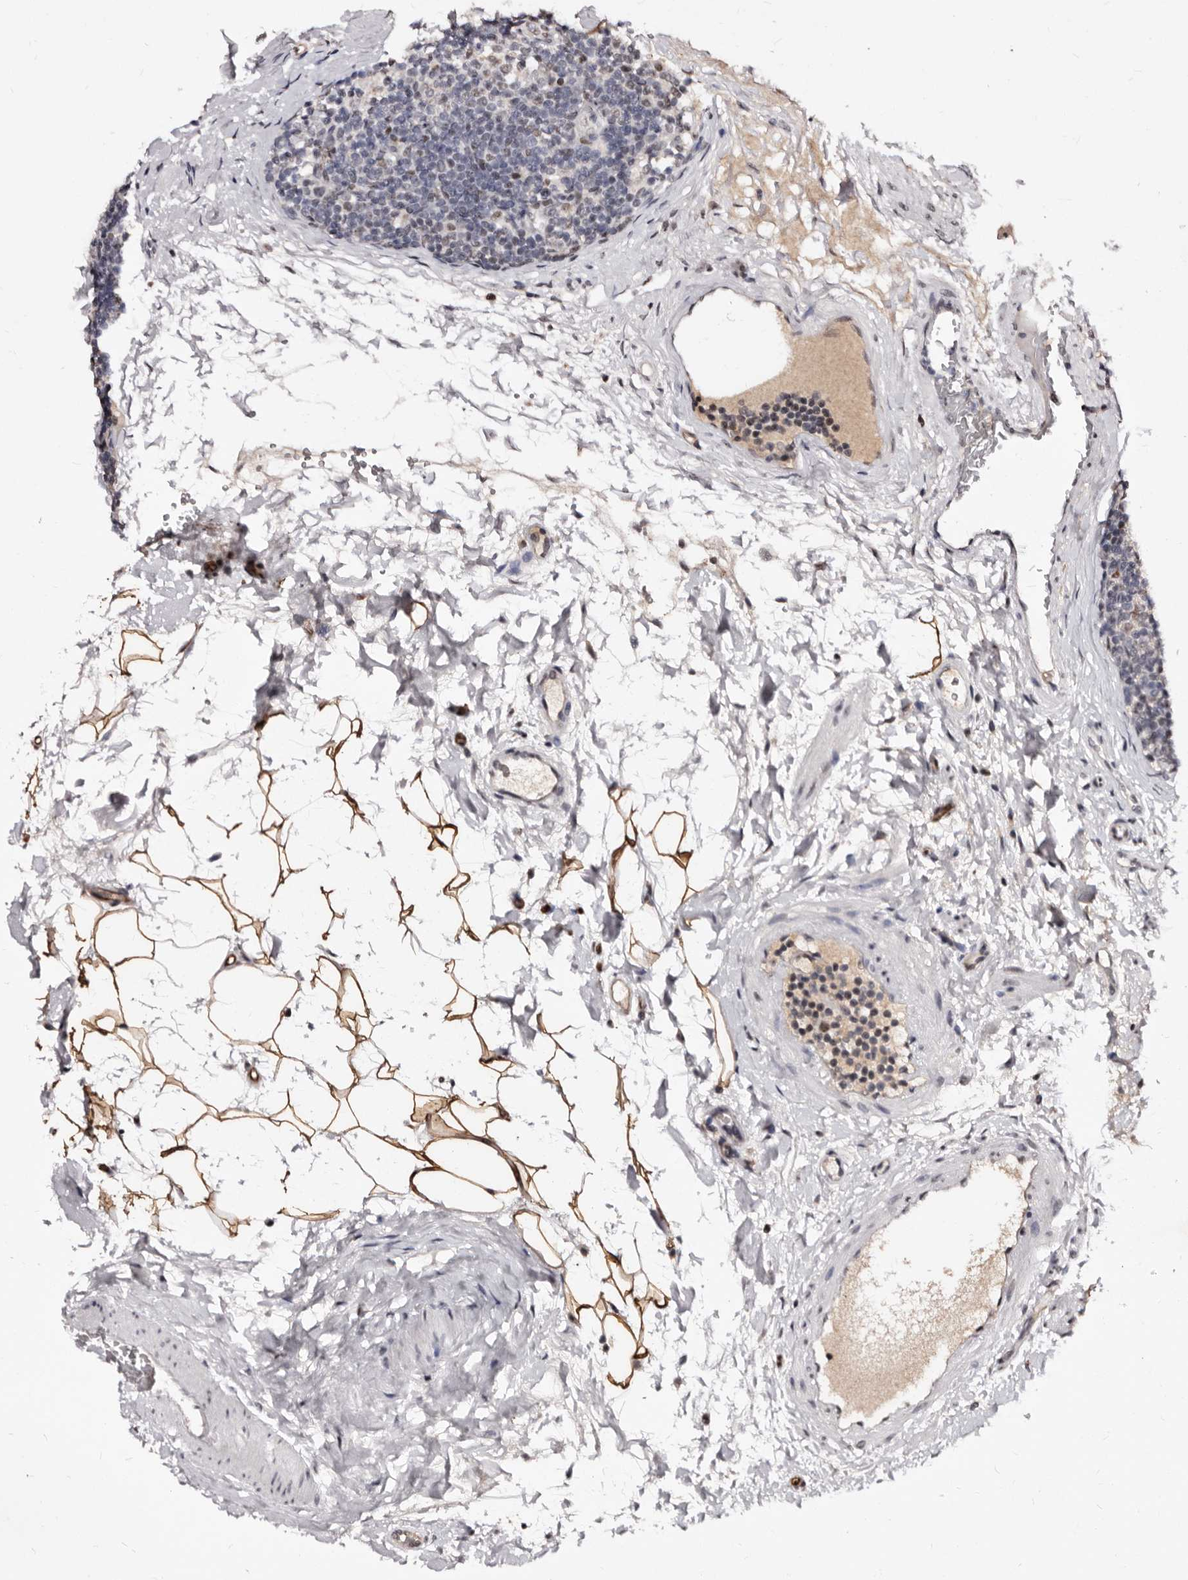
{"staining": {"intensity": "moderate", "quantity": "<25%", "location": "nuclear"}, "tissue": "lymph node", "cell_type": "Germinal center cells", "image_type": "normal", "snomed": [{"axis": "morphology", "description": "Normal tissue, NOS"}, {"axis": "topography", "description": "Lymph node"}], "caption": "Moderate nuclear staining is identified in approximately <25% of germinal center cells in normal lymph node. (DAB (3,3'-diaminobenzidine) IHC with brightfield microscopy, high magnification).", "gene": "ANAPC11", "patient": {"sex": "female", "age": 22}}